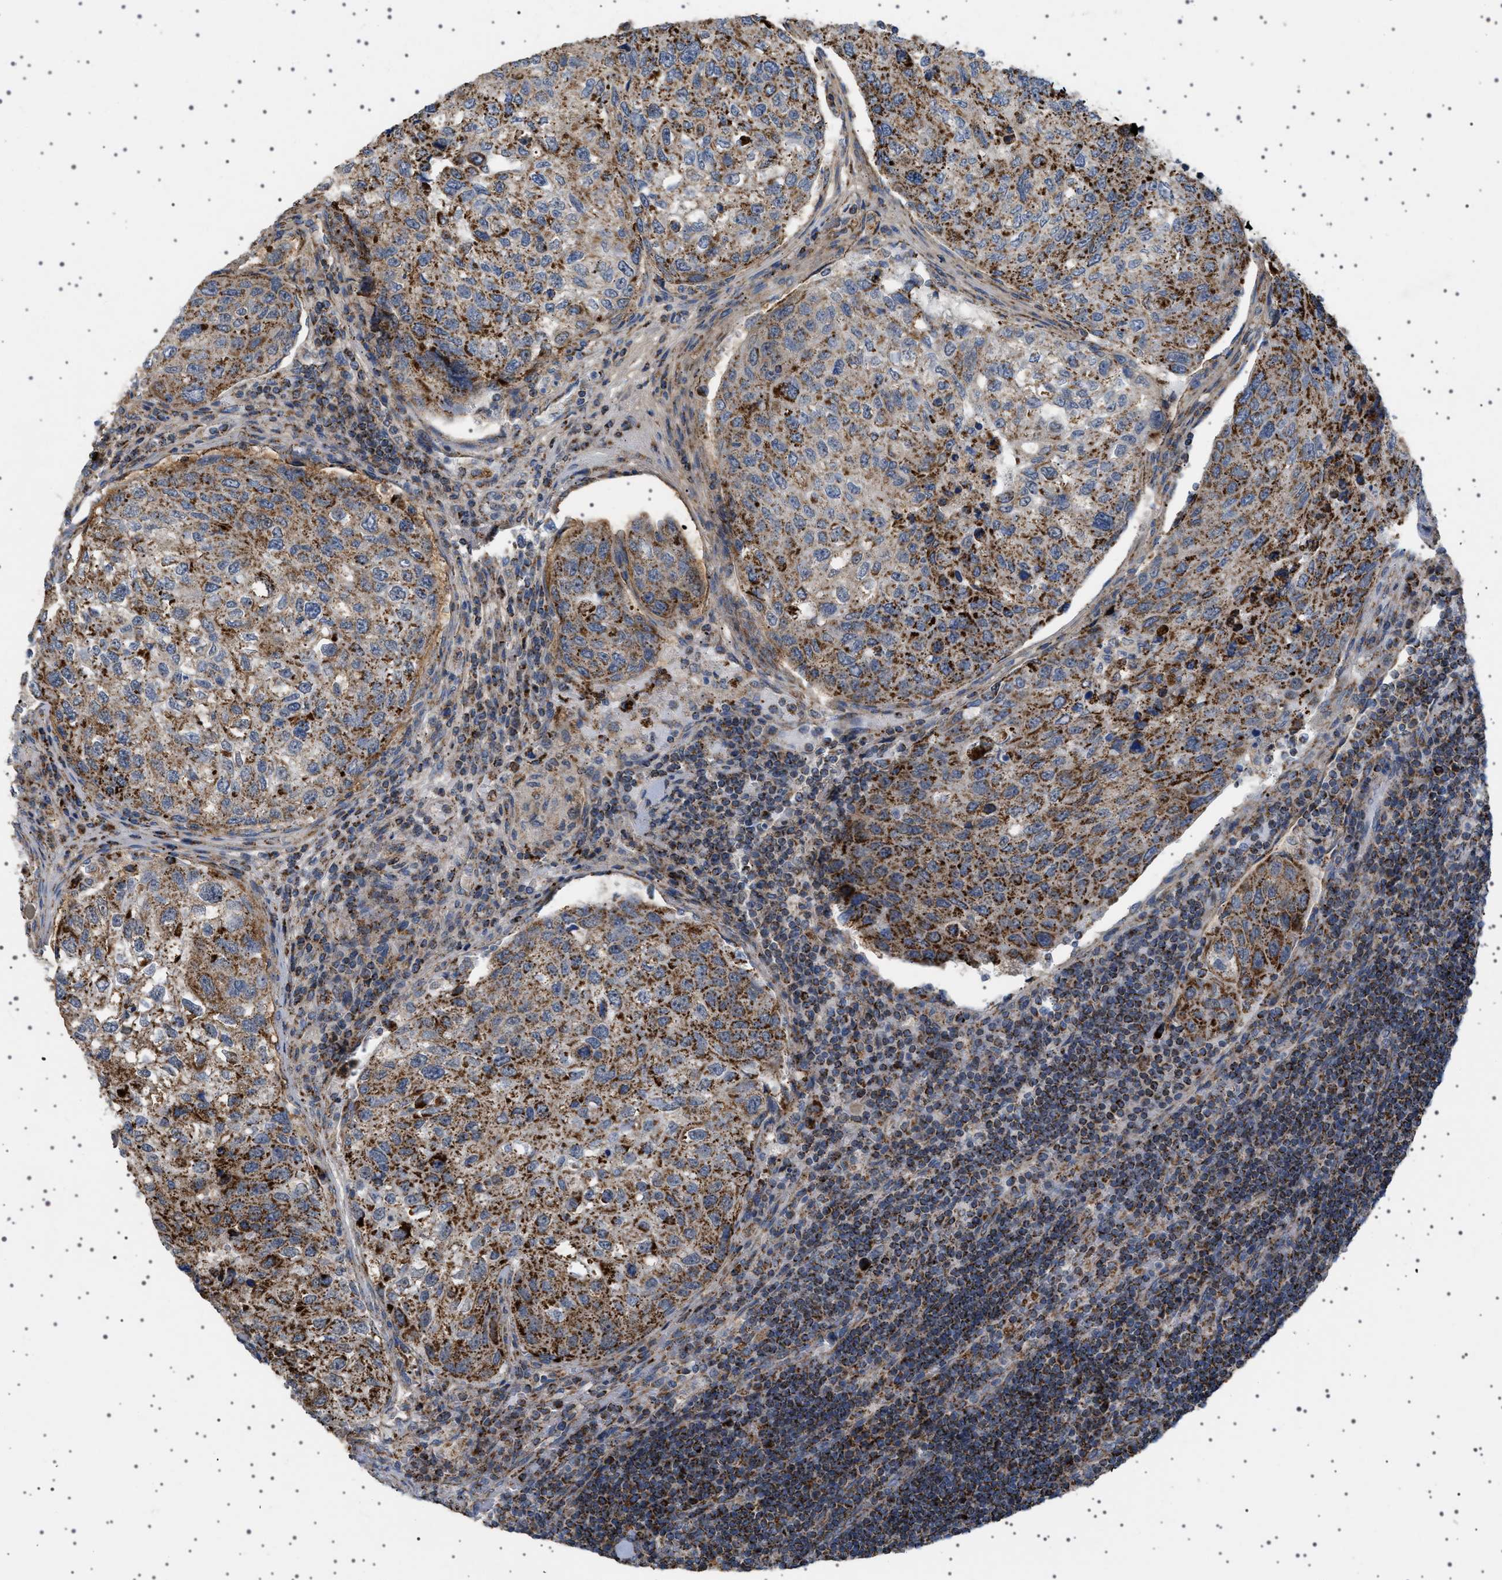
{"staining": {"intensity": "strong", "quantity": "25%-75%", "location": "cytoplasmic/membranous"}, "tissue": "urothelial cancer", "cell_type": "Tumor cells", "image_type": "cancer", "snomed": [{"axis": "morphology", "description": "Urothelial carcinoma, High grade"}, {"axis": "topography", "description": "Lymph node"}, {"axis": "topography", "description": "Urinary bladder"}], "caption": "Urothelial cancer stained with a brown dye shows strong cytoplasmic/membranous positive expression in about 25%-75% of tumor cells.", "gene": "UBXN8", "patient": {"sex": "male", "age": 51}}